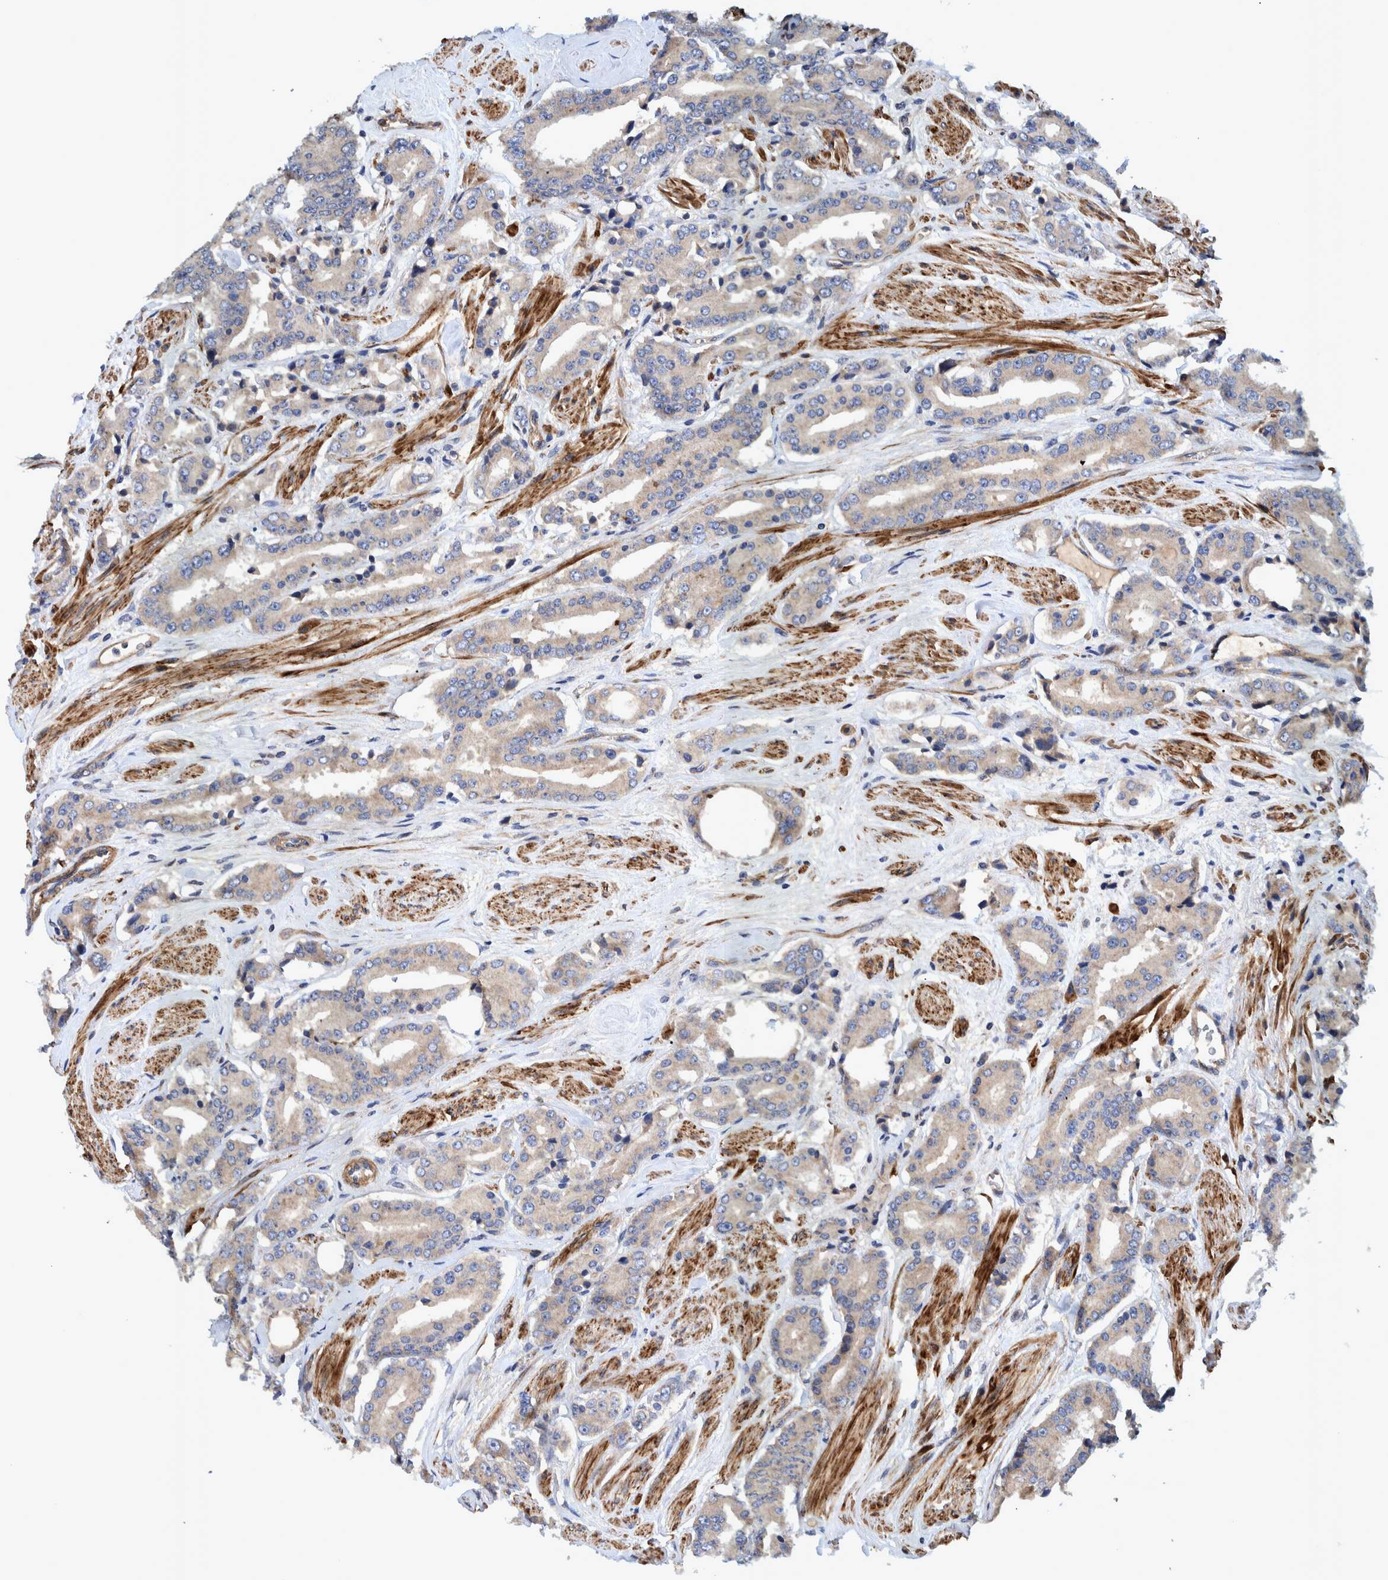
{"staining": {"intensity": "weak", "quantity": ">75%", "location": "cytoplasmic/membranous"}, "tissue": "prostate cancer", "cell_type": "Tumor cells", "image_type": "cancer", "snomed": [{"axis": "morphology", "description": "Adenocarcinoma, High grade"}, {"axis": "topography", "description": "Prostate"}], "caption": "High-magnification brightfield microscopy of prostate high-grade adenocarcinoma stained with DAB (brown) and counterstained with hematoxylin (blue). tumor cells exhibit weak cytoplasmic/membranous staining is present in about>75% of cells. (brown staining indicates protein expression, while blue staining denotes nuclei).", "gene": "GRPEL2", "patient": {"sex": "male", "age": 71}}